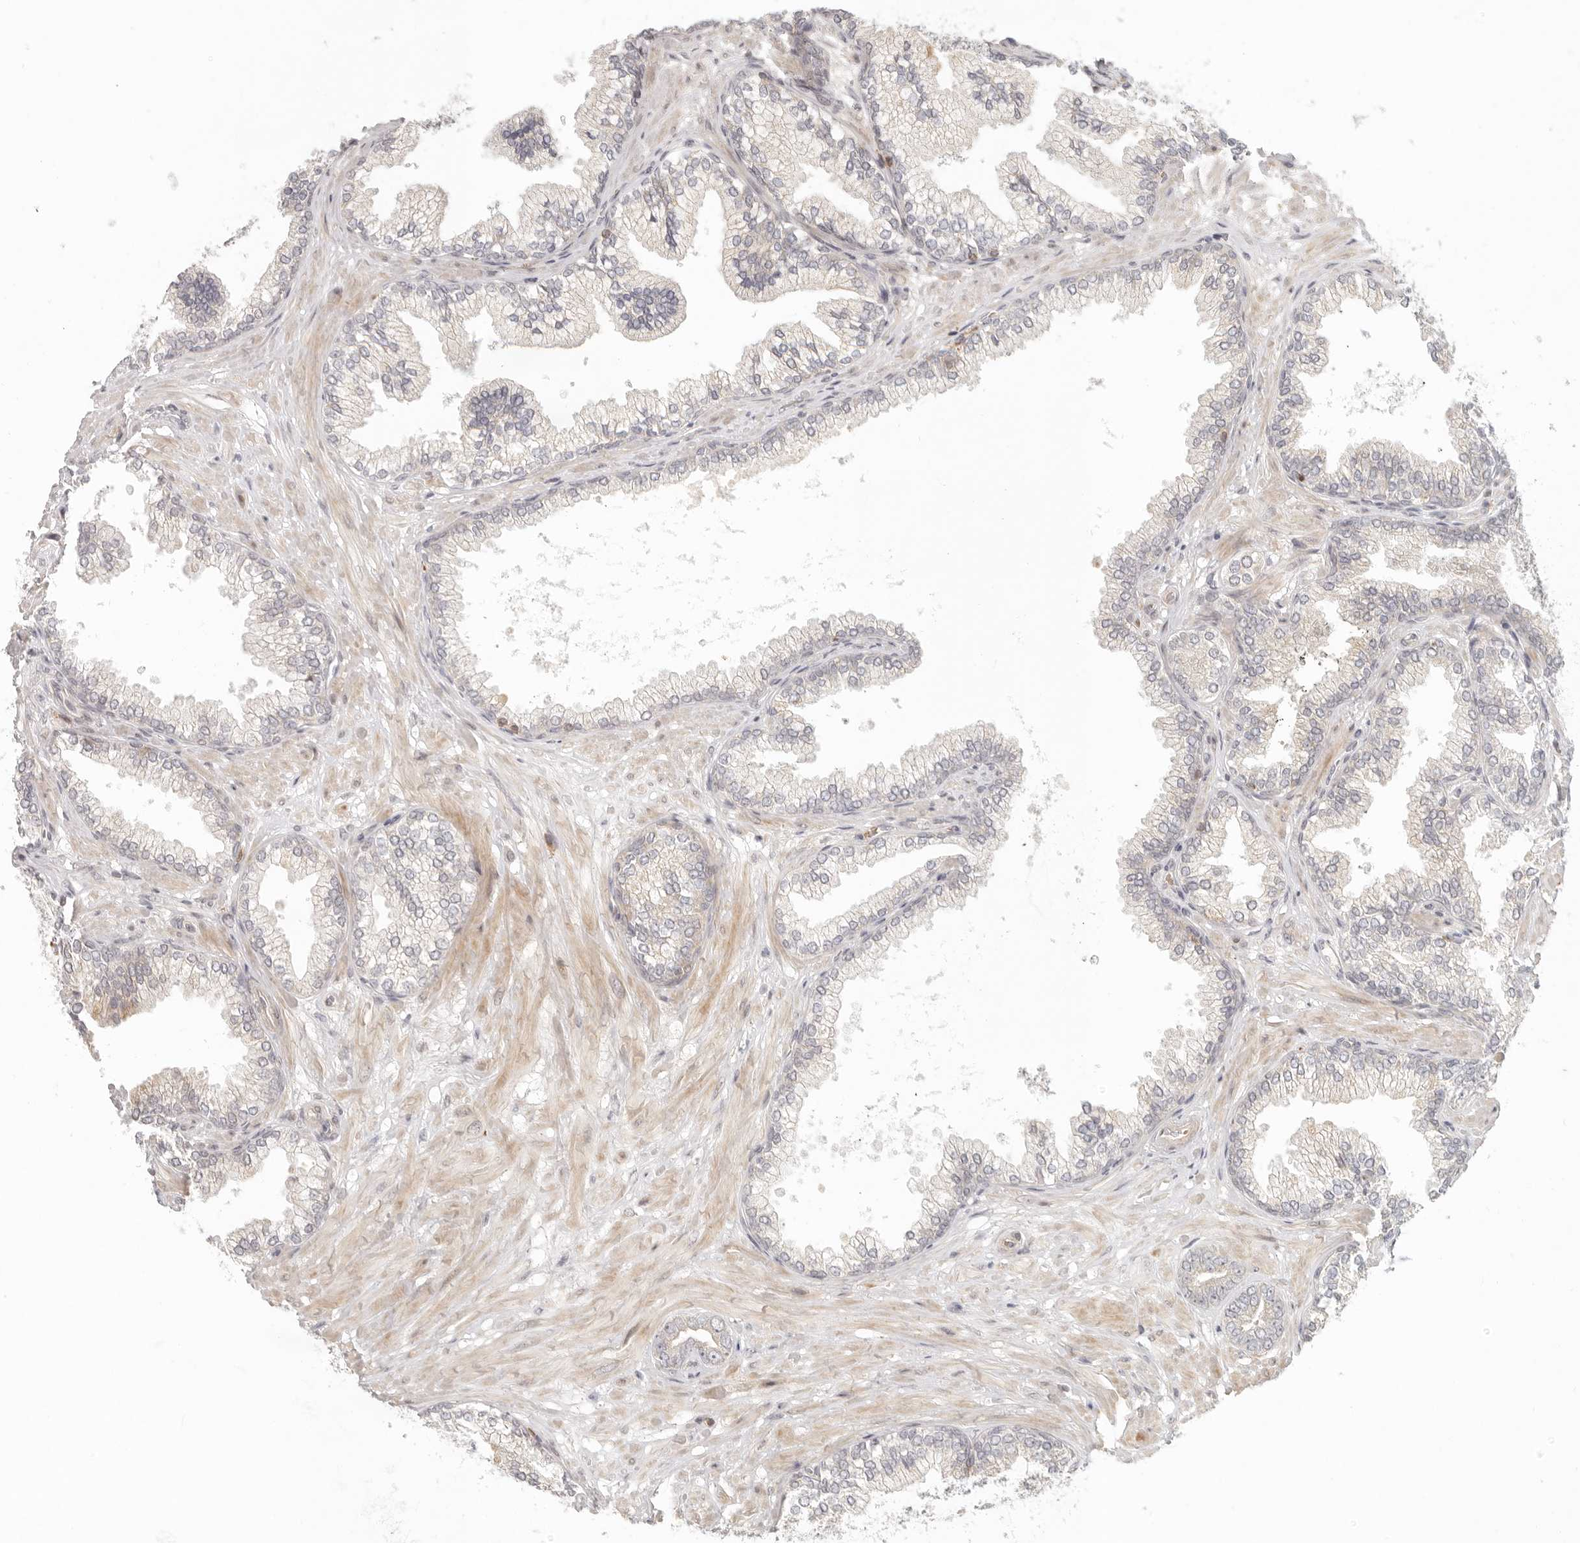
{"staining": {"intensity": "negative", "quantity": "none", "location": "none"}, "tissue": "prostate cancer", "cell_type": "Tumor cells", "image_type": "cancer", "snomed": [{"axis": "morphology", "description": "Adenocarcinoma, Low grade"}, {"axis": "topography", "description": "Prostate"}], "caption": "This is an immunohistochemistry (IHC) micrograph of prostate cancer. There is no expression in tumor cells.", "gene": "AHDC1", "patient": {"sex": "male", "age": 71}}